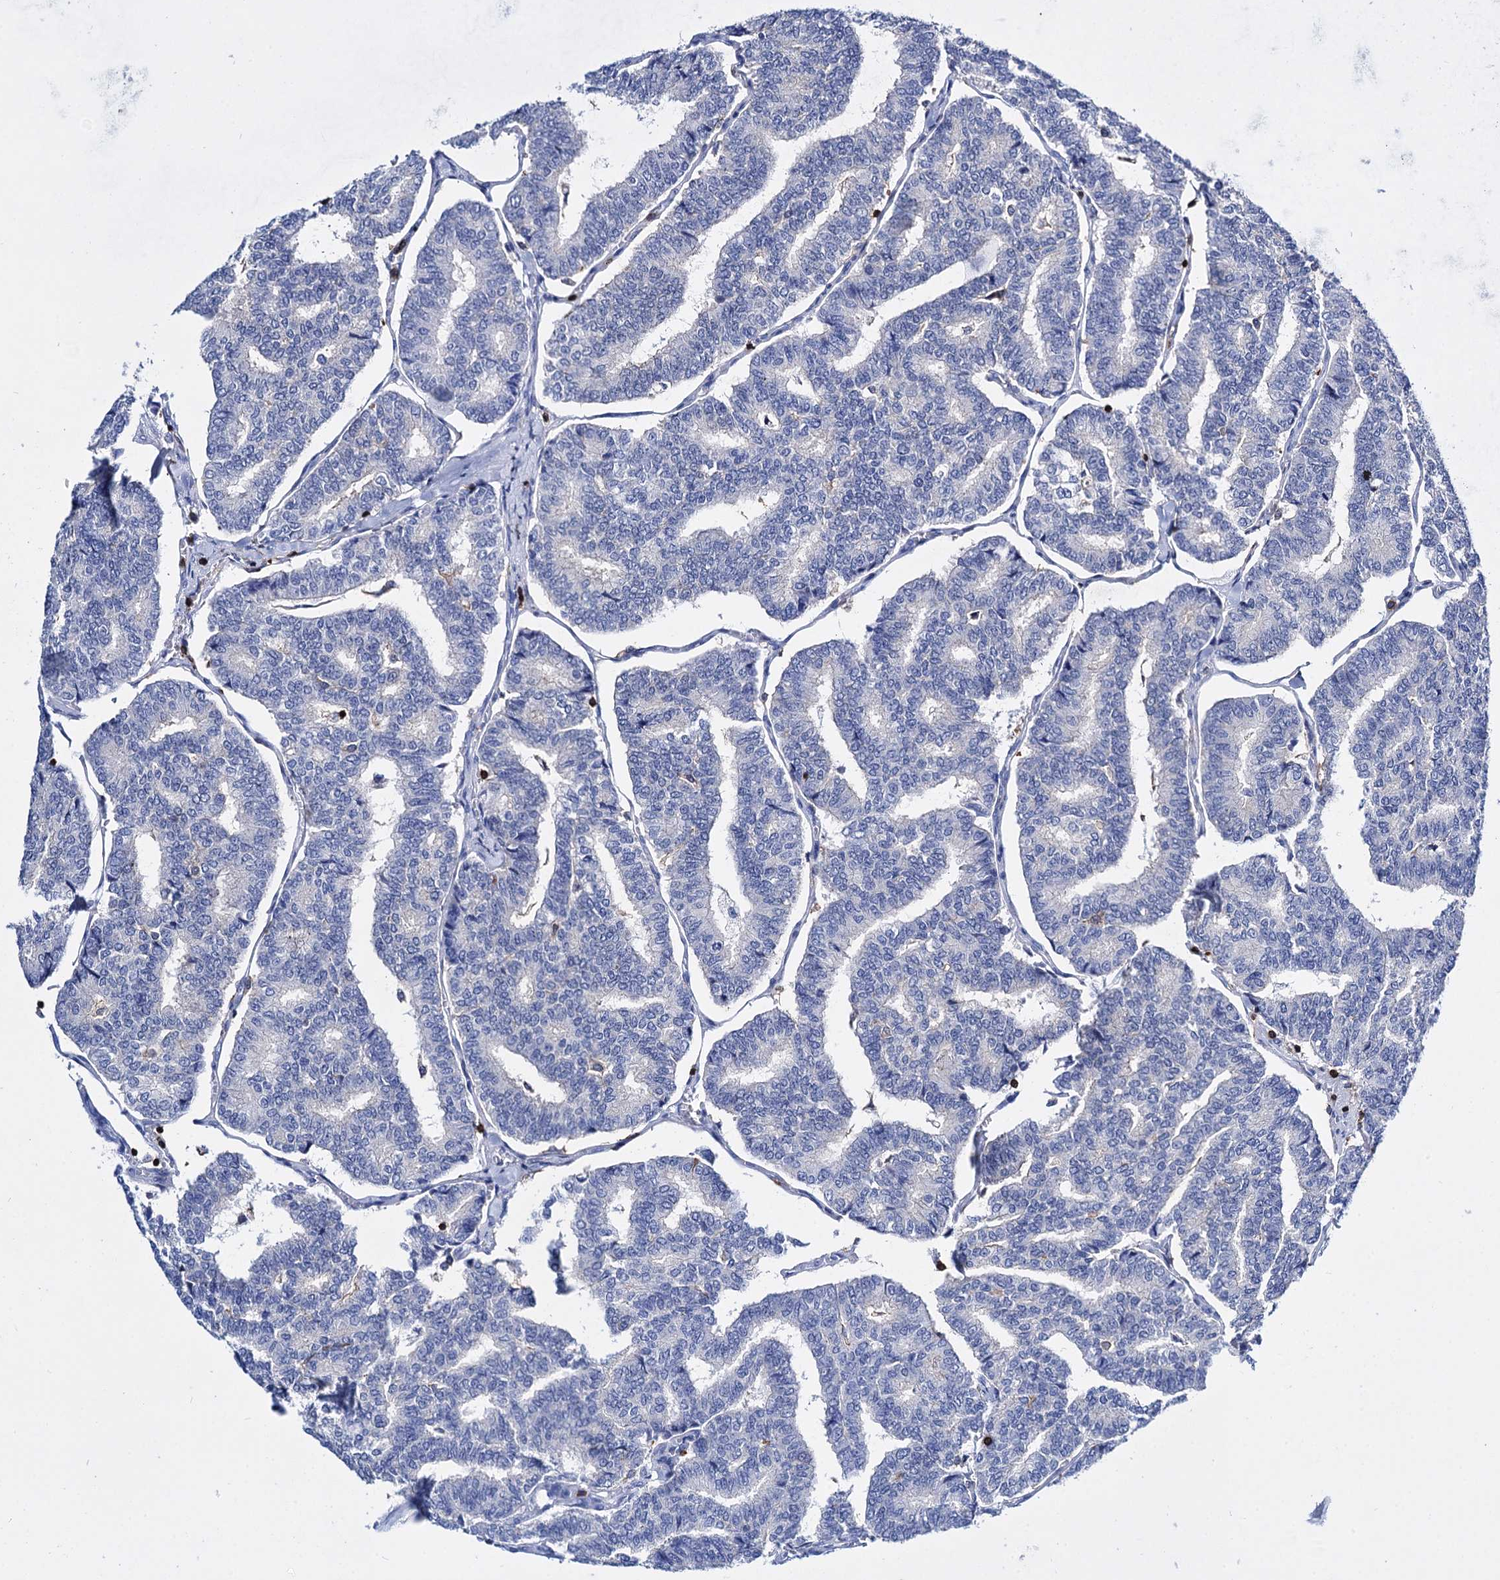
{"staining": {"intensity": "negative", "quantity": "none", "location": "none"}, "tissue": "thyroid cancer", "cell_type": "Tumor cells", "image_type": "cancer", "snomed": [{"axis": "morphology", "description": "Papillary adenocarcinoma, NOS"}, {"axis": "topography", "description": "Thyroid gland"}], "caption": "IHC histopathology image of neoplastic tissue: papillary adenocarcinoma (thyroid) stained with DAB (3,3'-diaminobenzidine) demonstrates no significant protein staining in tumor cells.", "gene": "DEF6", "patient": {"sex": "female", "age": 35}}